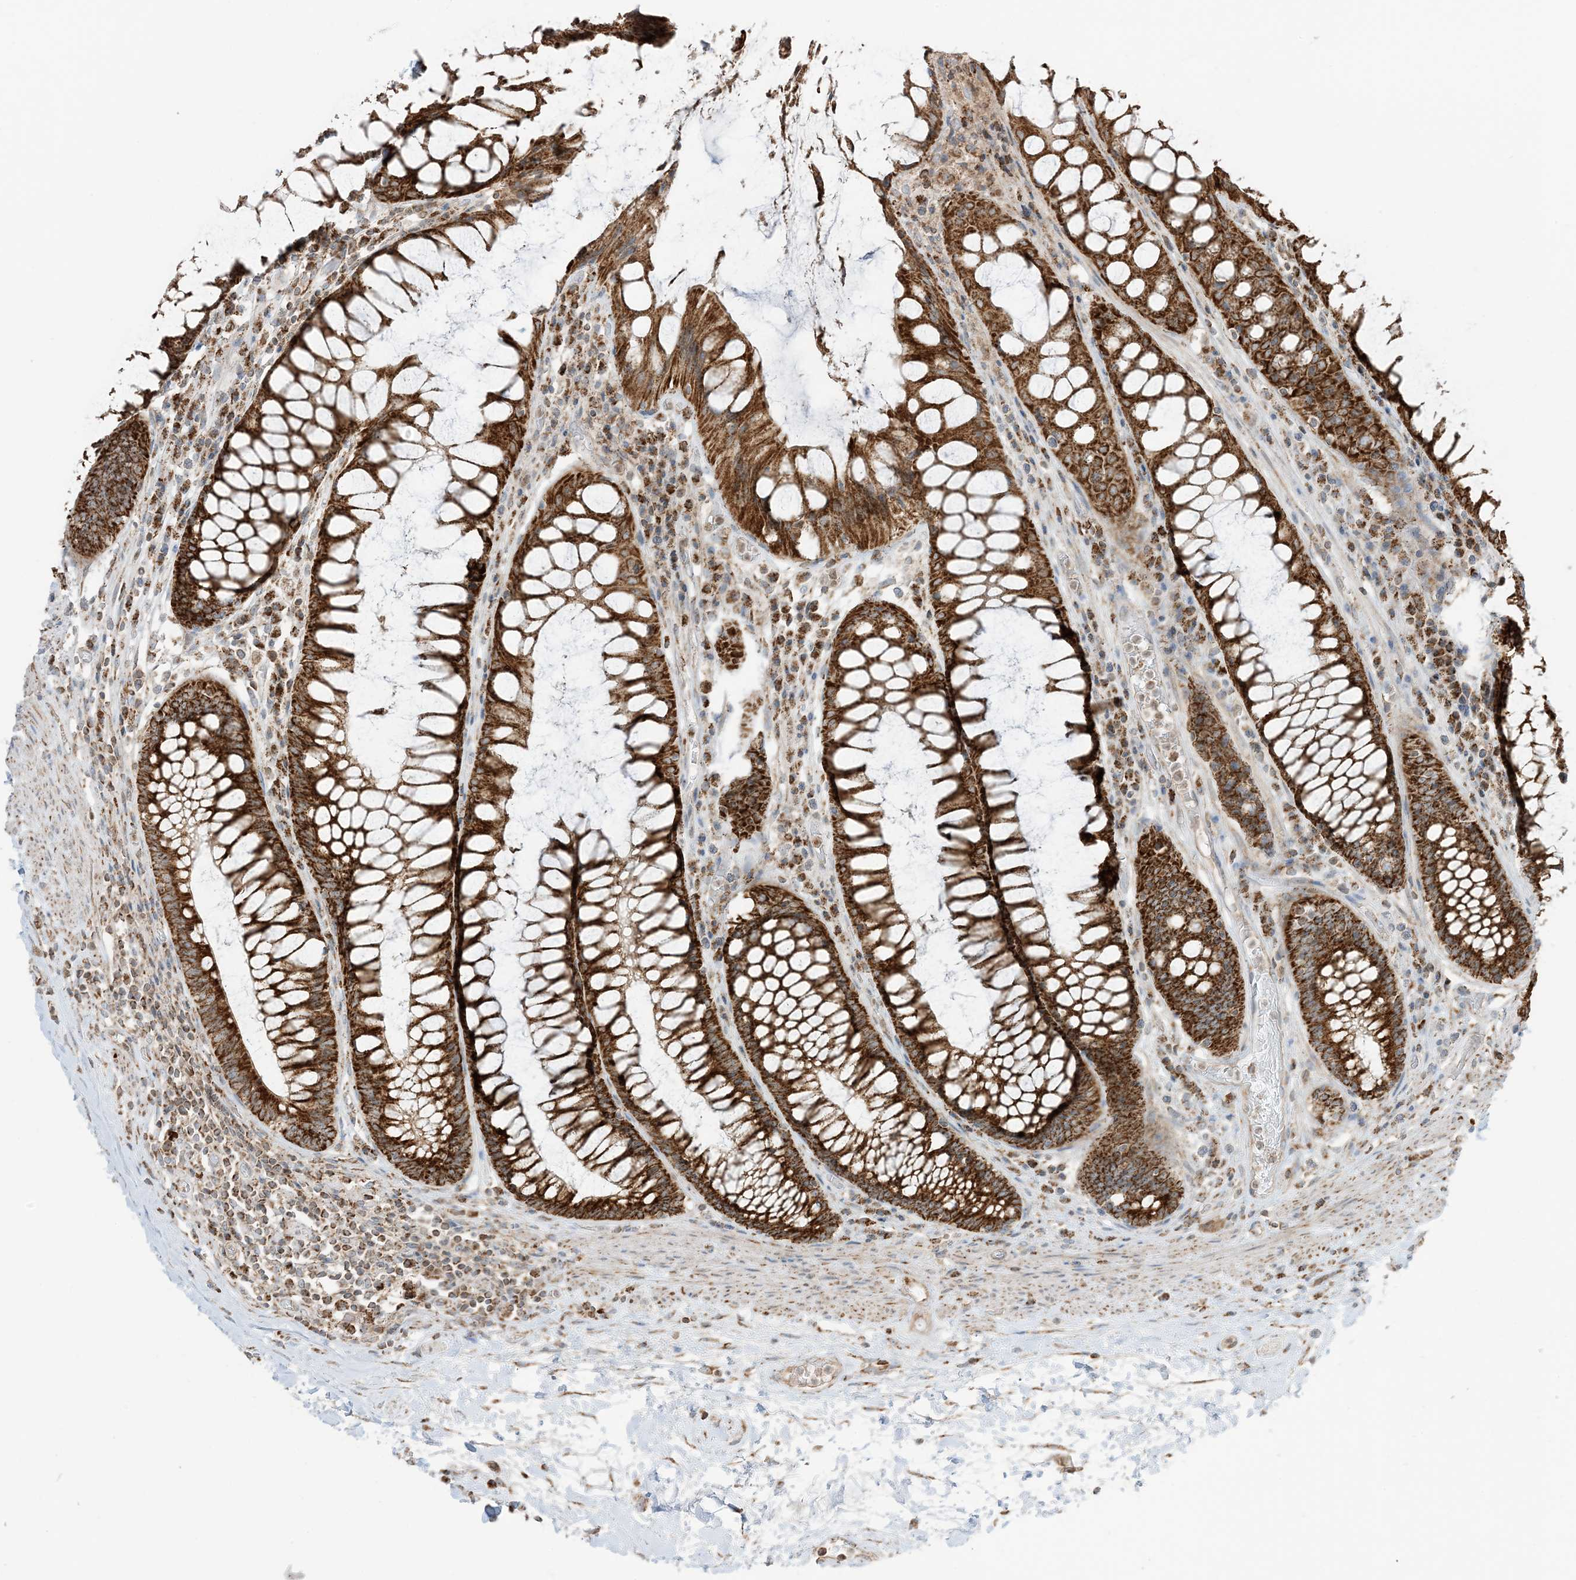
{"staining": {"intensity": "strong", "quantity": ">75%", "location": "cytoplasmic/membranous"}, "tissue": "rectum", "cell_type": "Glandular cells", "image_type": "normal", "snomed": [{"axis": "morphology", "description": "Normal tissue, NOS"}, {"axis": "topography", "description": "Rectum"}], "caption": "Protein analysis of benign rectum exhibits strong cytoplasmic/membranous staining in about >75% of glandular cells.", "gene": "N4BP3", "patient": {"sex": "male", "age": 64}}